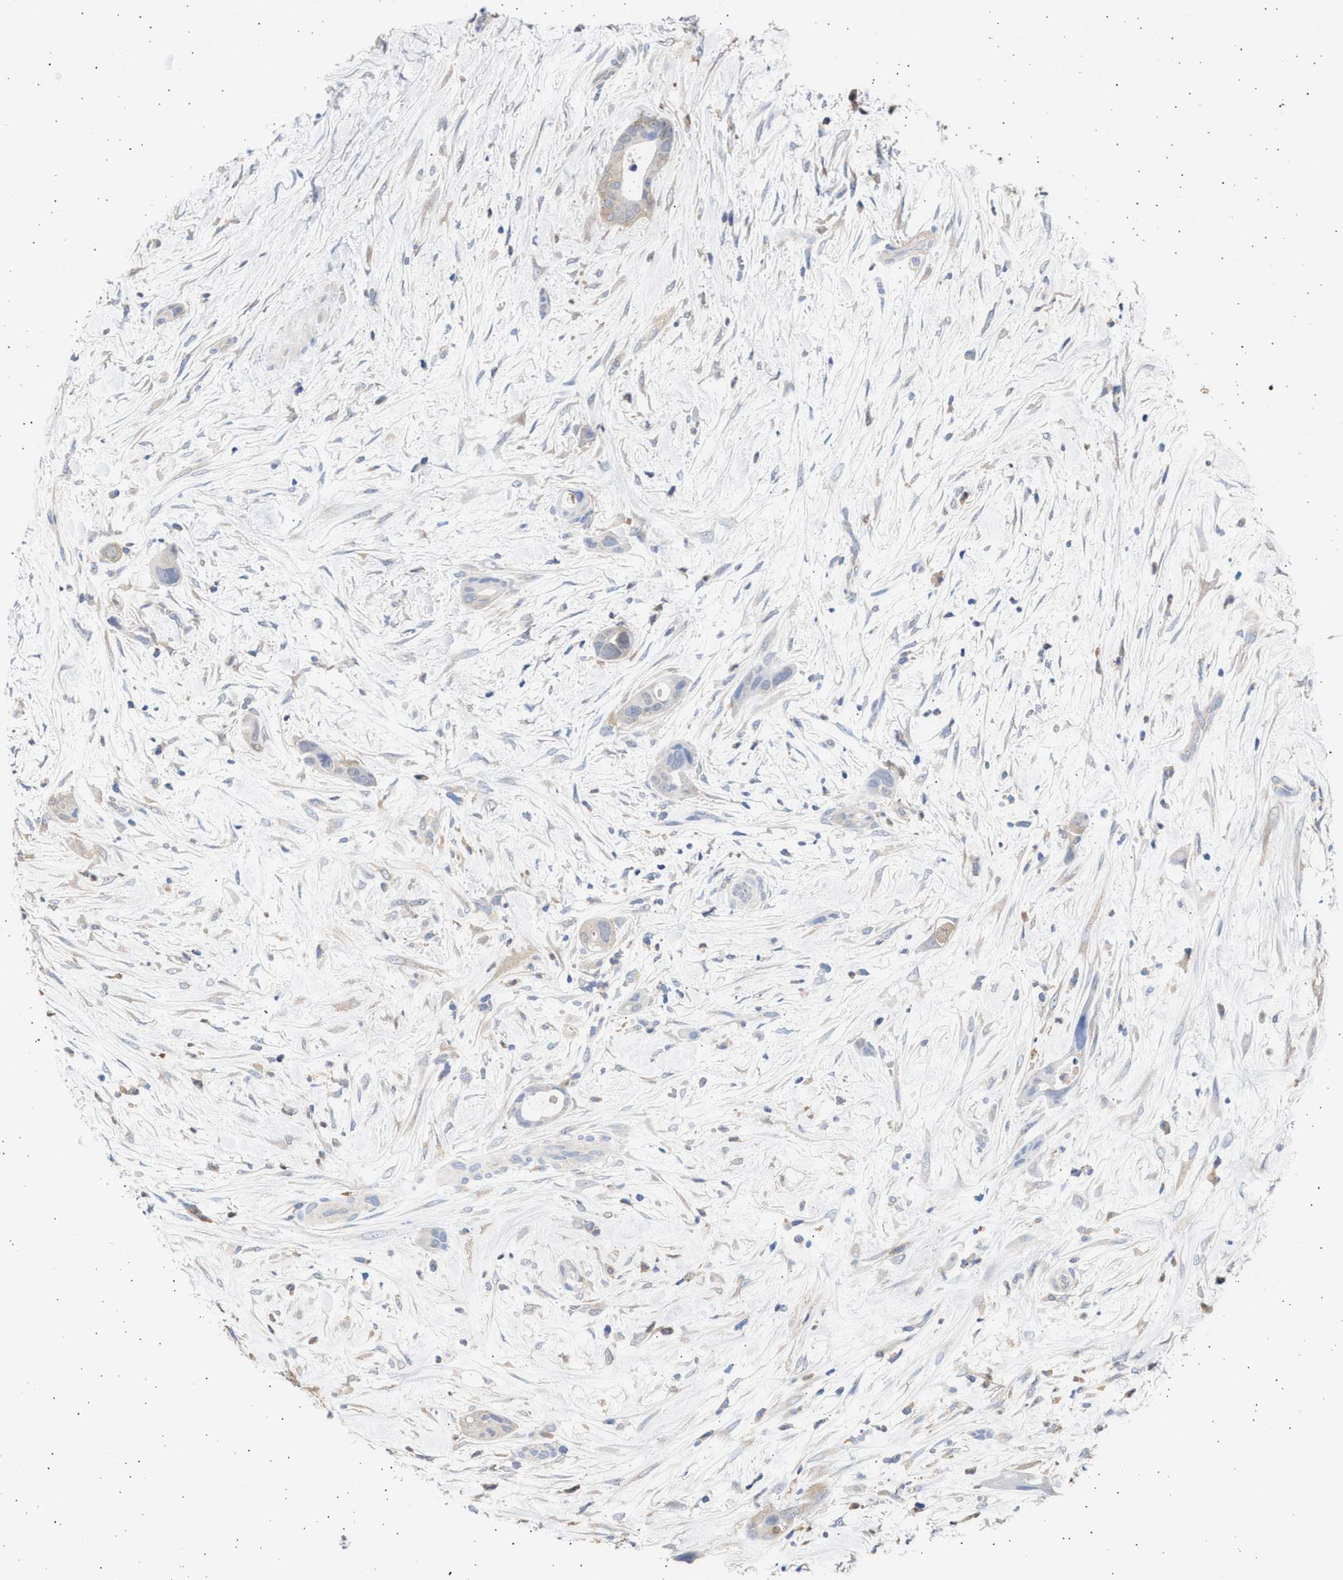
{"staining": {"intensity": "moderate", "quantity": "25%-75%", "location": "cytoplasmic/membranous"}, "tissue": "pancreatic cancer", "cell_type": "Tumor cells", "image_type": "cancer", "snomed": [{"axis": "morphology", "description": "Adenocarcinoma, NOS"}, {"axis": "topography", "description": "Pancreas"}], "caption": "About 25%-75% of tumor cells in human pancreatic adenocarcinoma demonstrate moderate cytoplasmic/membranous protein staining as visualized by brown immunohistochemical staining.", "gene": "ALDOC", "patient": {"sex": "male", "age": 59}}